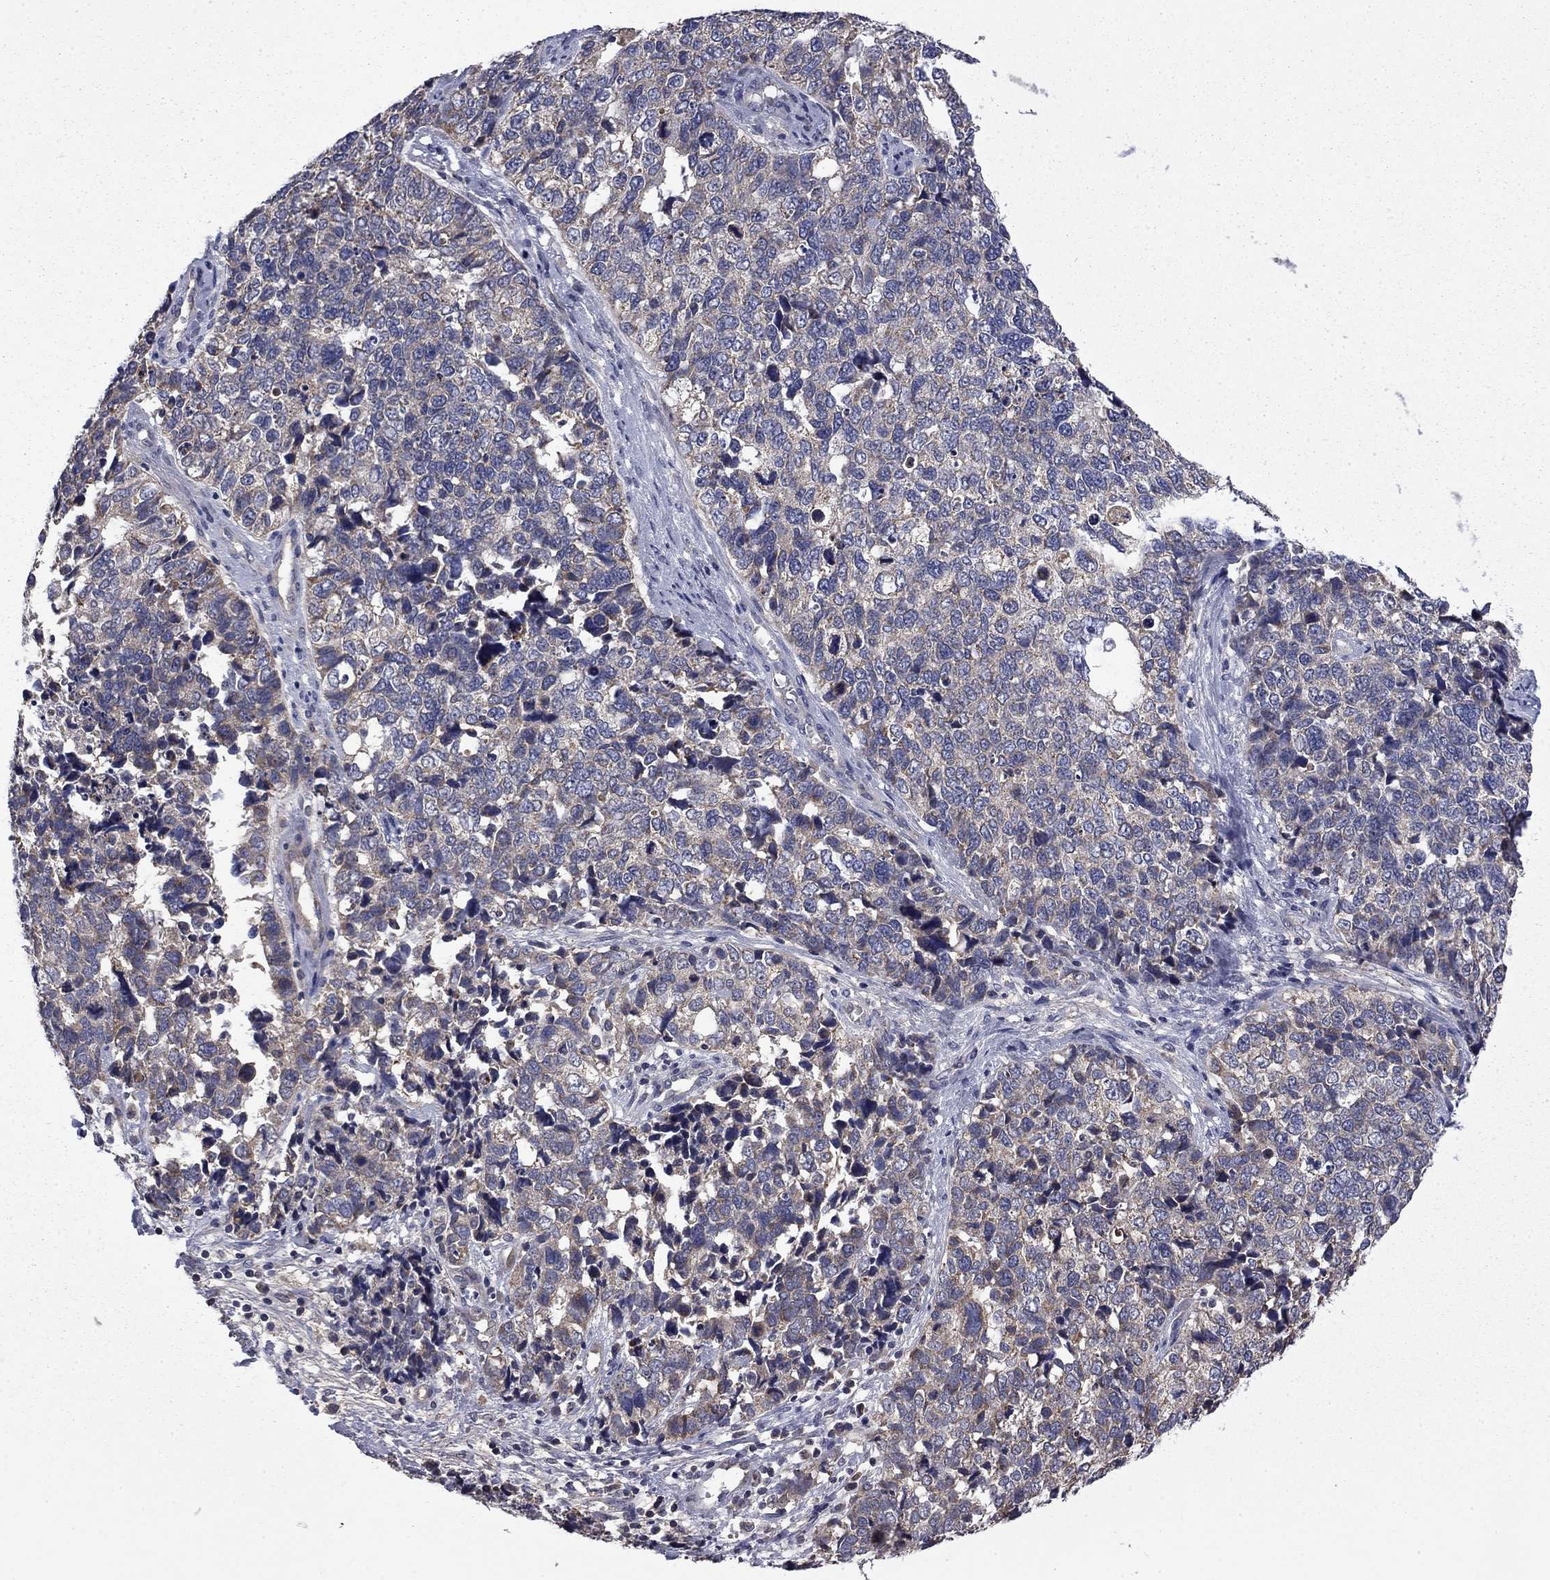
{"staining": {"intensity": "weak", "quantity": "<25%", "location": "cytoplasmic/membranous"}, "tissue": "cervical cancer", "cell_type": "Tumor cells", "image_type": "cancer", "snomed": [{"axis": "morphology", "description": "Squamous cell carcinoma, NOS"}, {"axis": "topography", "description": "Cervix"}], "caption": "Protein analysis of cervical cancer shows no significant expression in tumor cells.", "gene": "CEACAM7", "patient": {"sex": "female", "age": 63}}